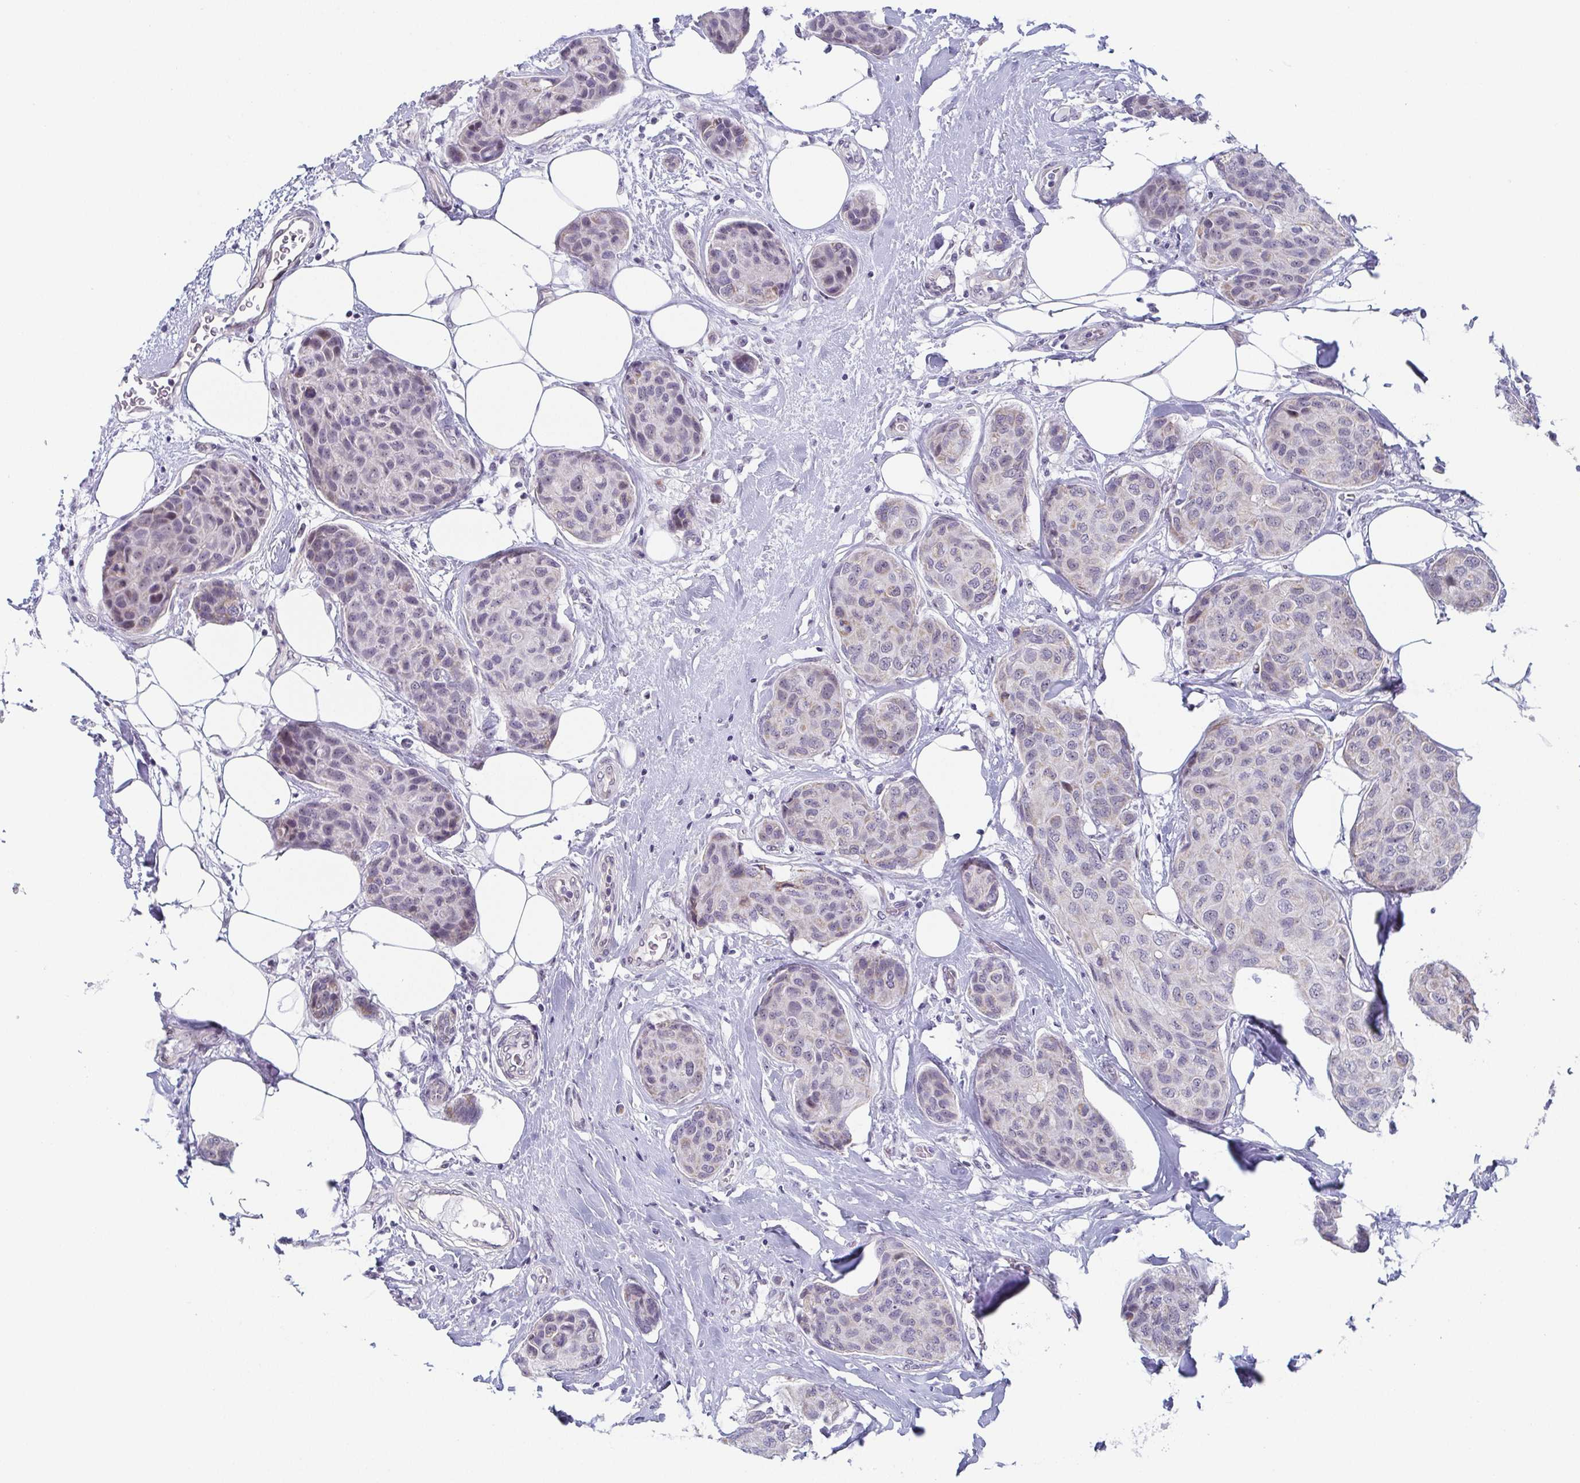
{"staining": {"intensity": "negative", "quantity": "none", "location": "none"}, "tissue": "breast cancer", "cell_type": "Tumor cells", "image_type": "cancer", "snomed": [{"axis": "morphology", "description": "Duct carcinoma"}, {"axis": "topography", "description": "Breast"}], "caption": "An image of breast cancer stained for a protein exhibits no brown staining in tumor cells. (Brightfield microscopy of DAB IHC at high magnification).", "gene": "EXOSC7", "patient": {"sex": "female", "age": 80}}